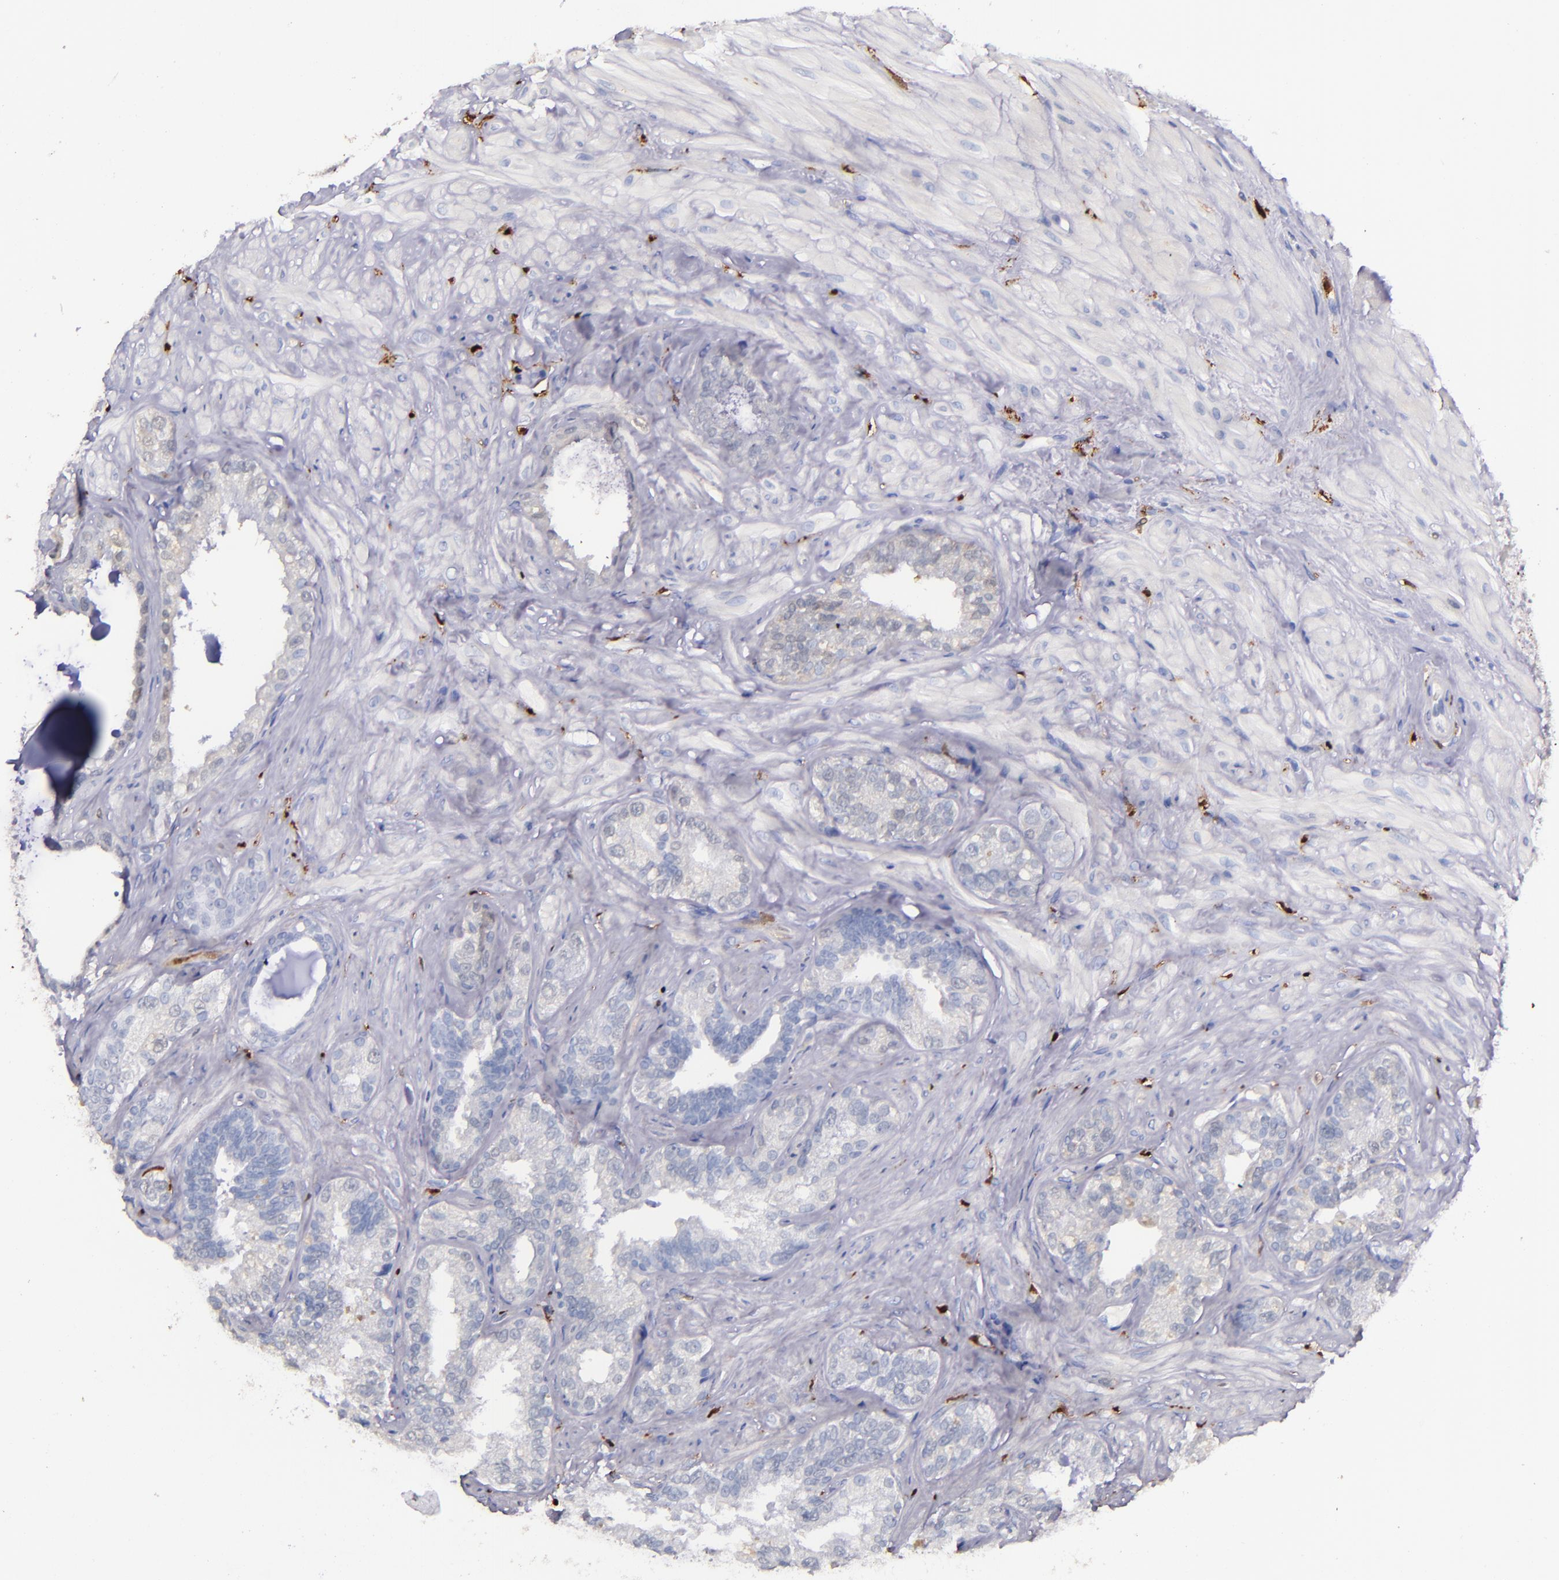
{"staining": {"intensity": "negative", "quantity": "none", "location": "none"}, "tissue": "seminal vesicle", "cell_type": "Glandular cells", "image_type": "normal", "snomed": [{"axis": "morphology", "description": "Normal tissue, NOS"}, {"axis": "topography", "description": "Seminal veicle"}], "caption": "High power microscopy photomicrograph of an immunohistochemistry (IHC) photomicrograph of benign seminal vesicle, revealing no significant staining in glandular cells. The staining was performed using DAB to visualize the protein expression in brown, while the nuclei were stained in blue with hematoxylin (Magnification: 20x).", "gene": "F13A1", "patient": {"sex": "male", "age": 63}}